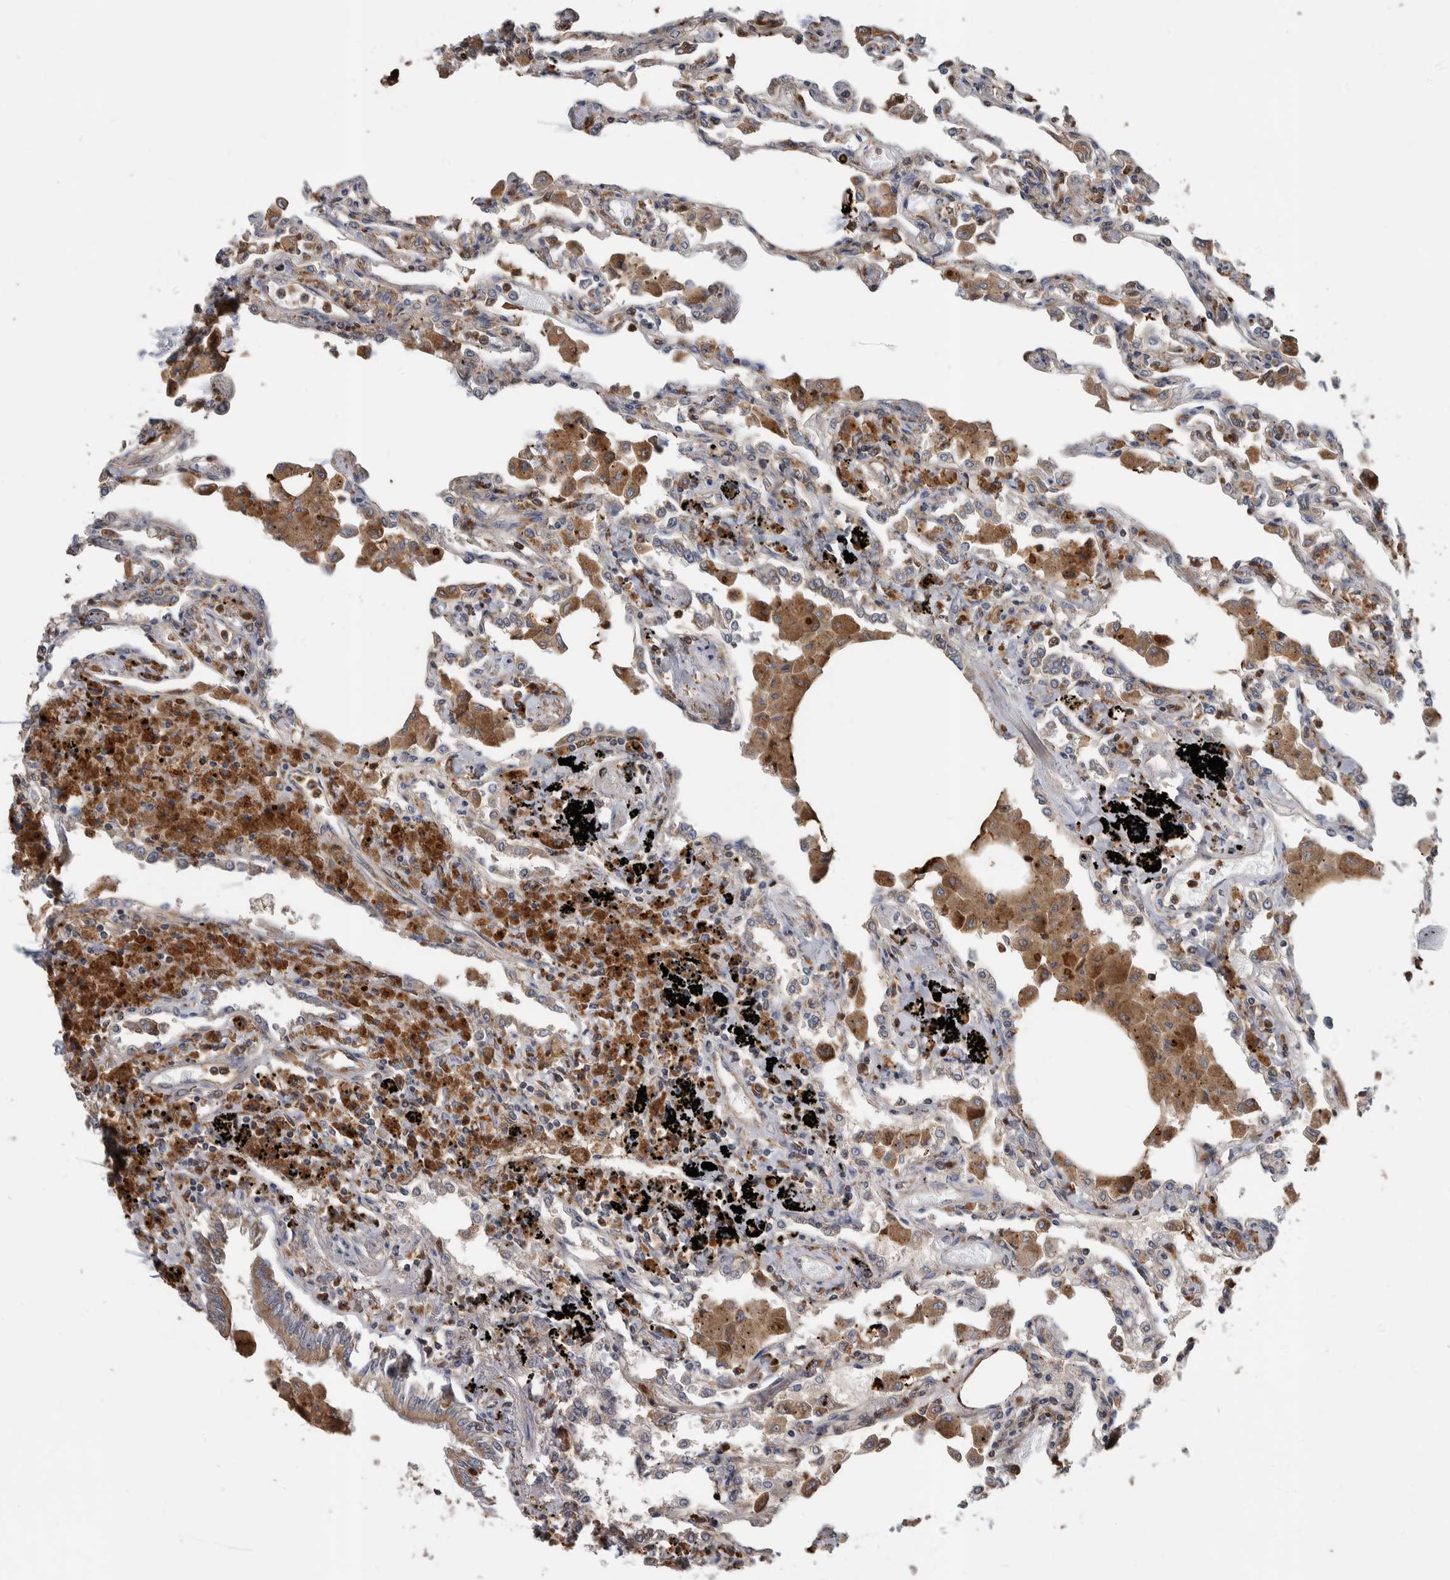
{"staining": {"intensity": "negative", "quantity": "none", "location": "none"}, "tissue": "lung", "cell_type": "Alveolar cells", "image_type": "normal", "snomed": [{"axis": "morphology", "description": "Normal tissue, NOS"}, {"axis": "topography", "description": "Bronchus"}, {"axis": "topography", "description": "Lung"}], "caption": "This micrograph is of benign lung stained with immunohistochemistry to label a protein in brown with the nuclei are counter-stained blue. There is no expression in alveolar cells. (DAB (3,3'-diaminobenzidine) immunohistochemistry with hematoxylin counter stain).", "gene": "SDCBP", "patient": {"sex": "female", "age": 49}}